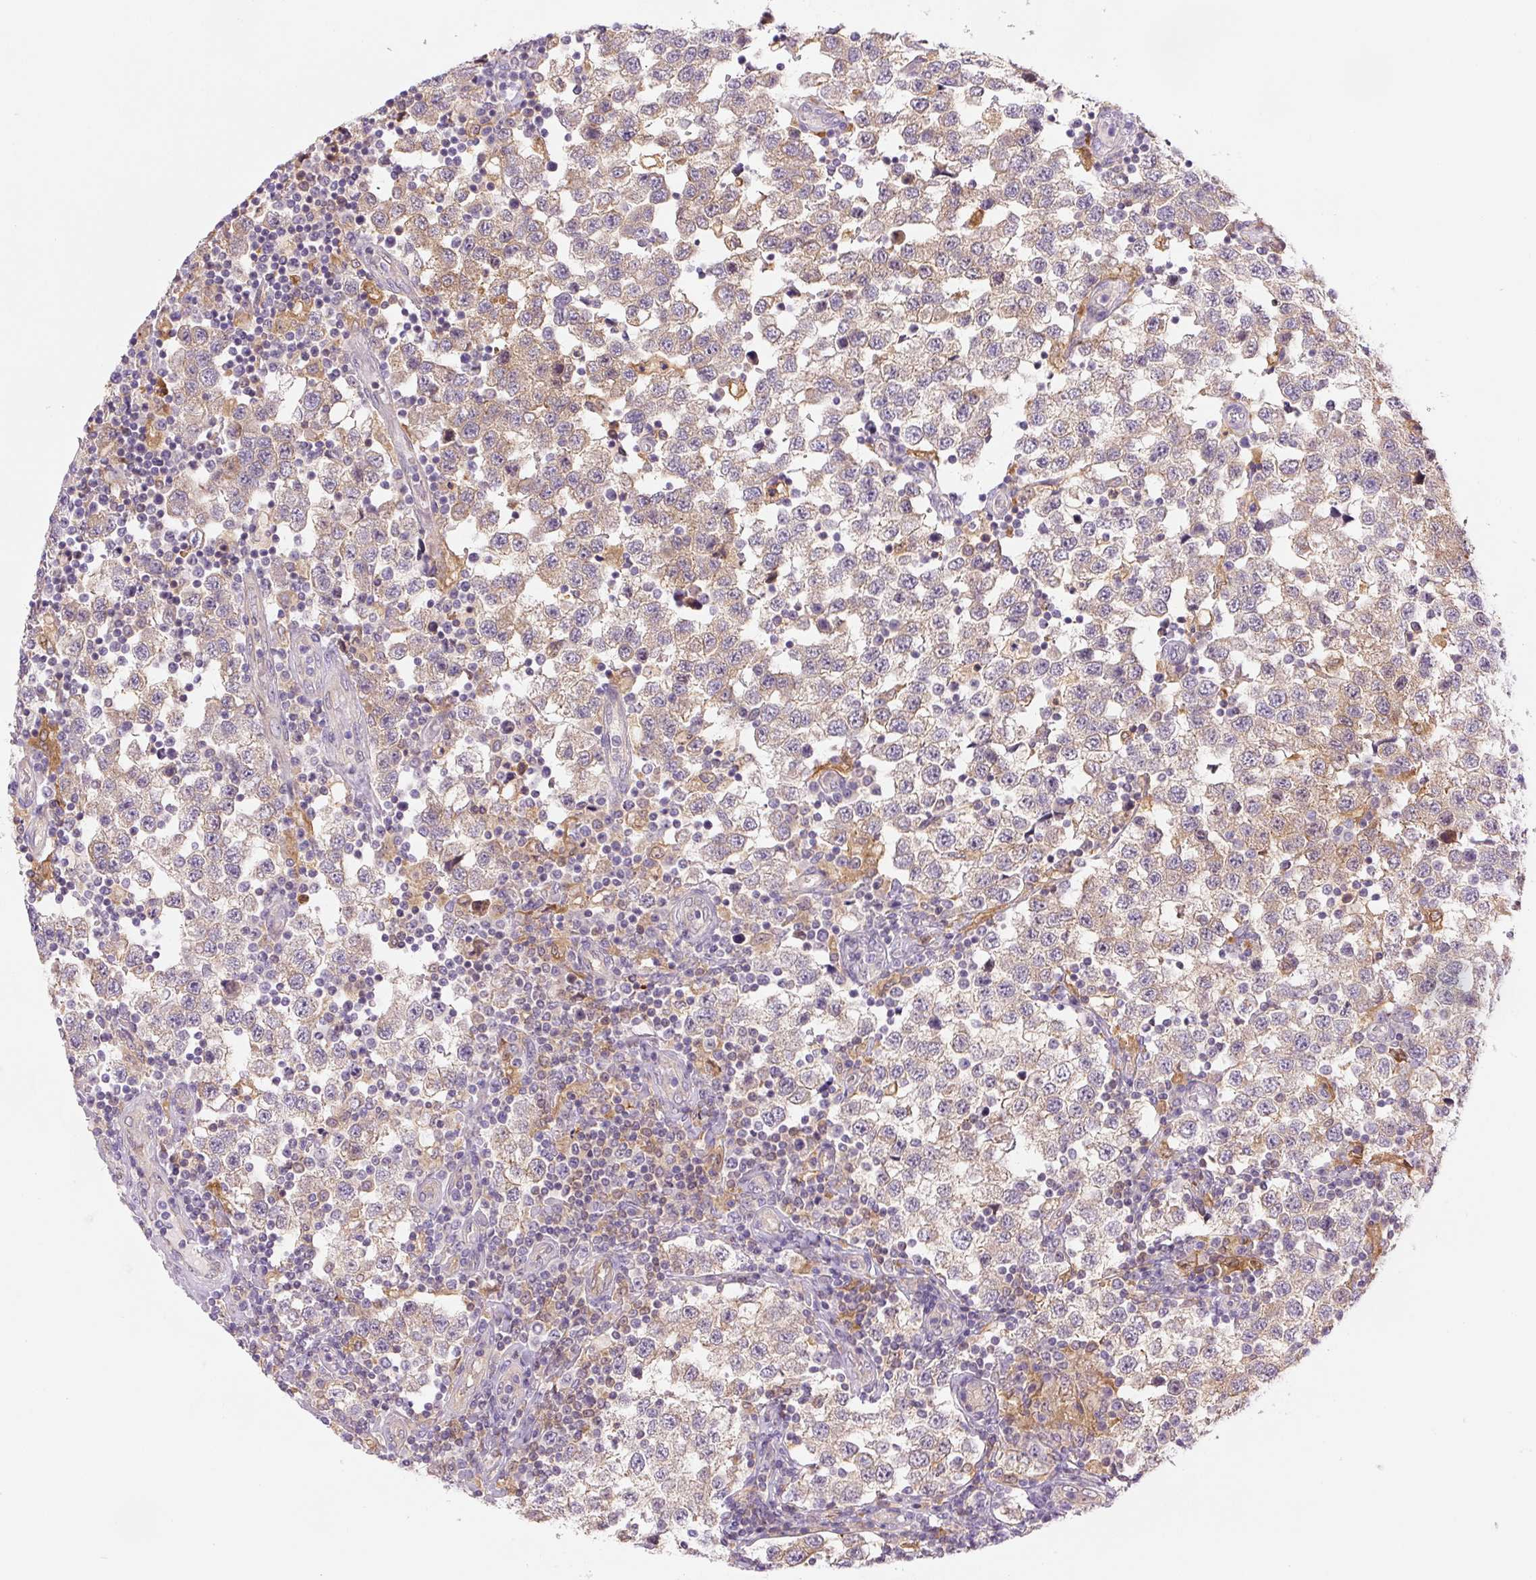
{"staining": {"intensity": "weak", "quantity": ">75%", "location": "cytoplasmic/membranous"}, "tissue": "testis cancer", "cell_type": "Tumor cells", "image_type": "cancer", "snomed": [{"axis": "morphology", "description": "Seminoma, NOS"}, {"axis": "topography", "description": "Testis"}], "caption": "A brown stain highlights weak cytoplasmic/membranous positivity of a protein in testis cancer tumor cells.", "gene": "SPSB2", "patient": {"sex": "male", "age": 34}}